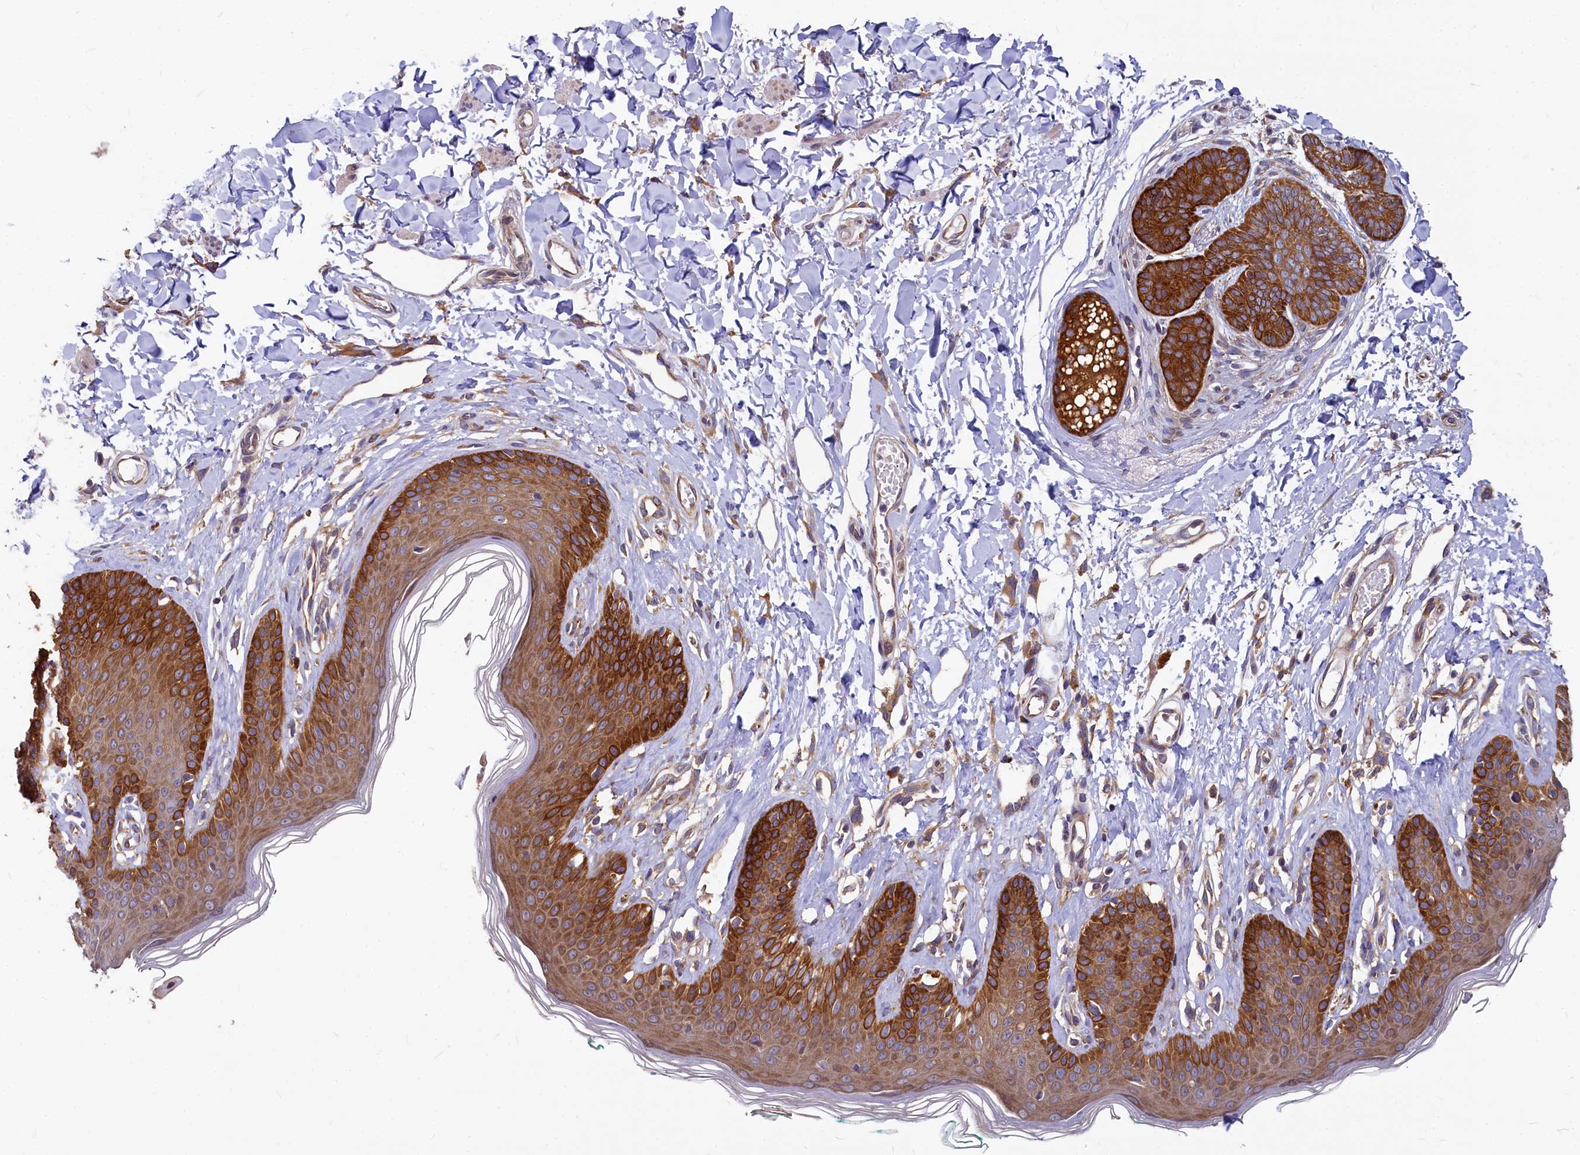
{"staining": {"intensity": "strong", "quantity": ">75%", "location": "cytoplasmic/membranous"}, "tissue": "skin", "cell_type": "Epidermal cells", "image_type": "normal", "snomed": [{"axis": "morphology", "description": "Normal tissue, NOS"}, {"axis": "morphology", "description": "Squamous cell carcinoma, NOS"}, {"axis": "topography", "description": "Vulva"}], "caption": "The micrograph shows staining of normal skin, revealing strong cytoplasmic/membranous protein staining (brown color) within epidermal cells.", "gene": "EIF2B2", "patient": {"sex": "female", "age": 85}}